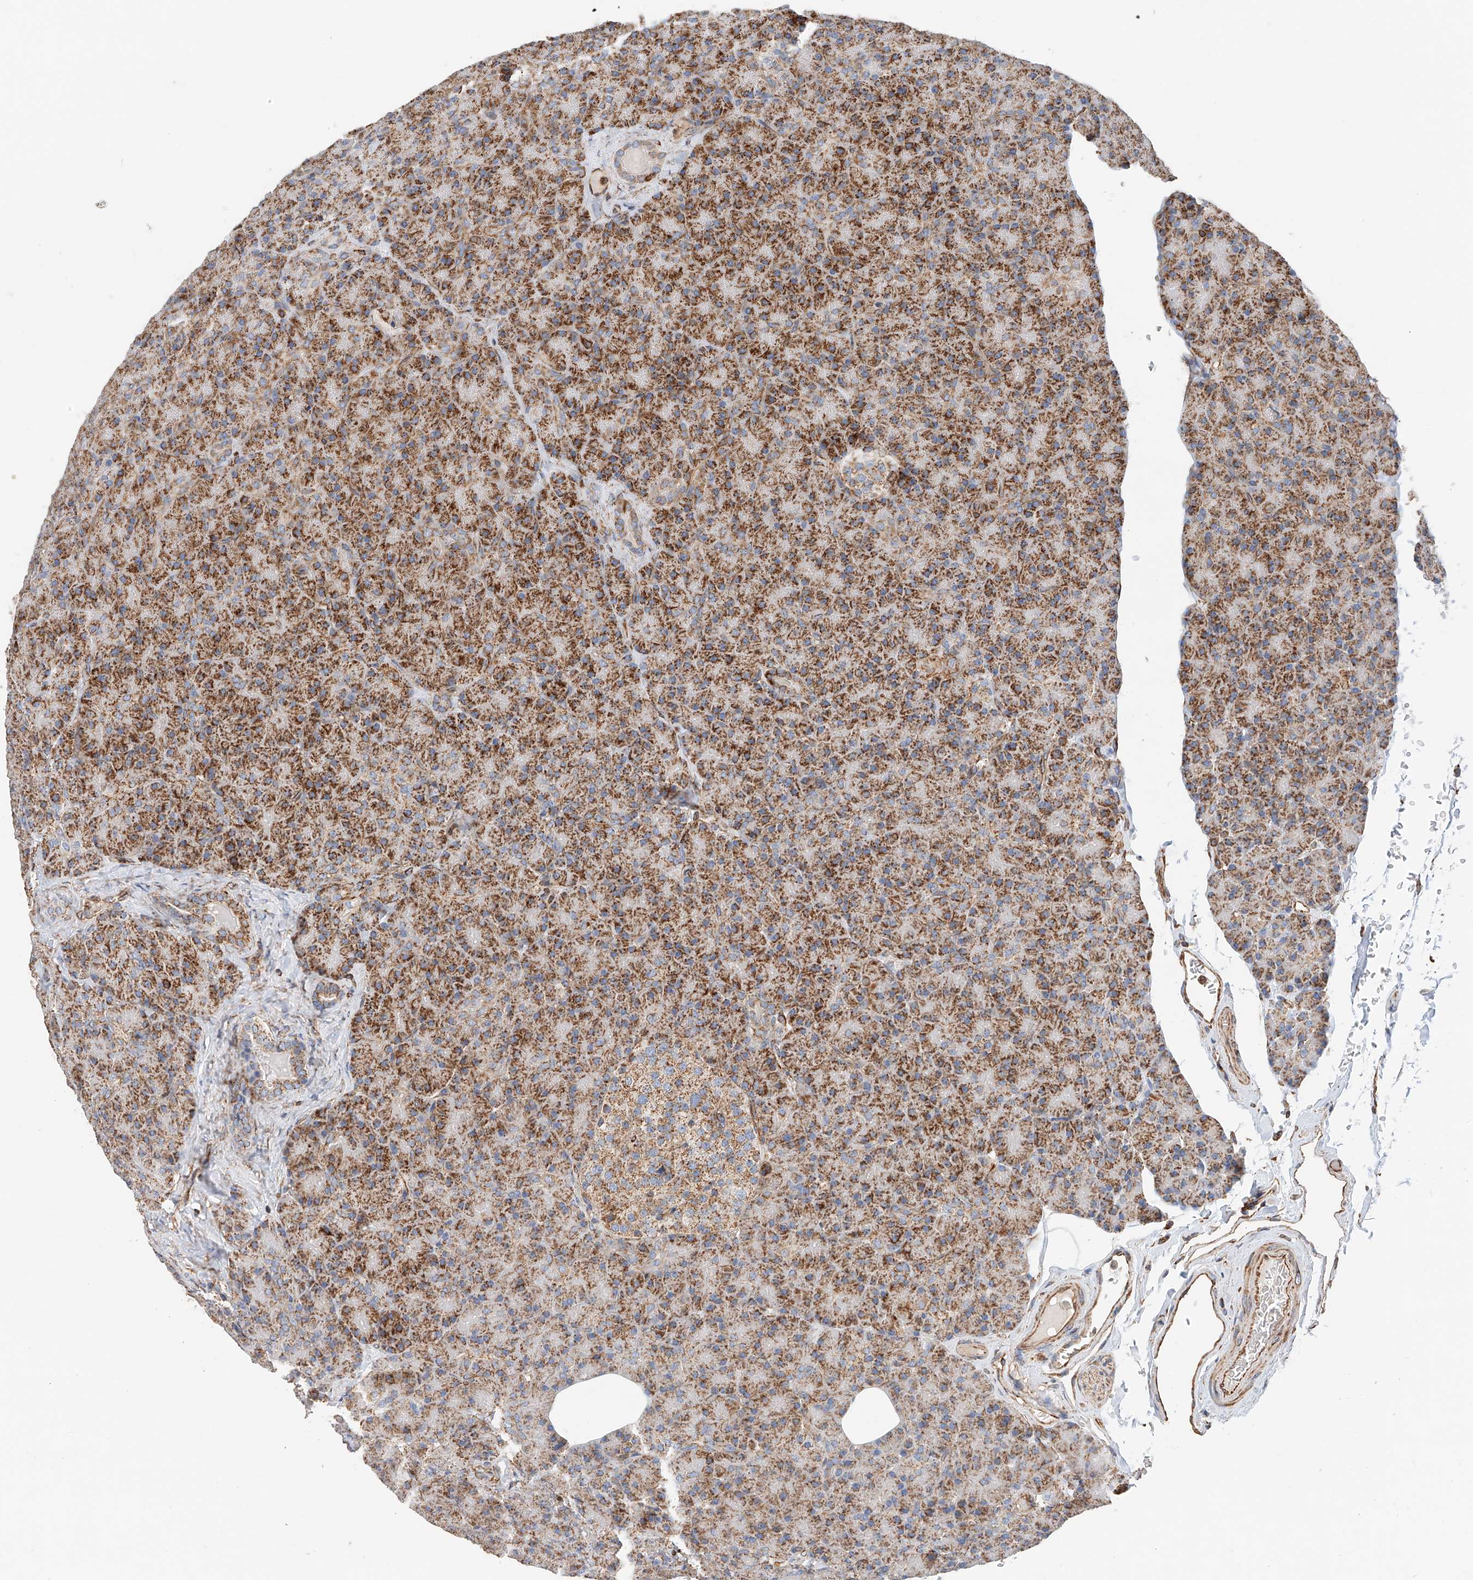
{"staining": {"intensity": "moderate", "quantity": ">75%", "location": "cytoplasmic/membranous"}, "tissue": "pancreas", "cell_type": "Exocrine glandular cells", "image_type": "normal", "snomed": [{"axis": "morphology", "description": "Normal tissue, NOS"}, {"axis": "topography", "description": "Pancreas"}], "caption": "Immunohistochemistry (DAB (3,3'-diaminobenzidine)) staining of benign human pancreas displays moderate cytoplasmic/membranous protein positivity in approximately >75% of exocrine glandular cells.", "gene": "NDUFV3", "patient": {"sex": "female", "age": 43}}